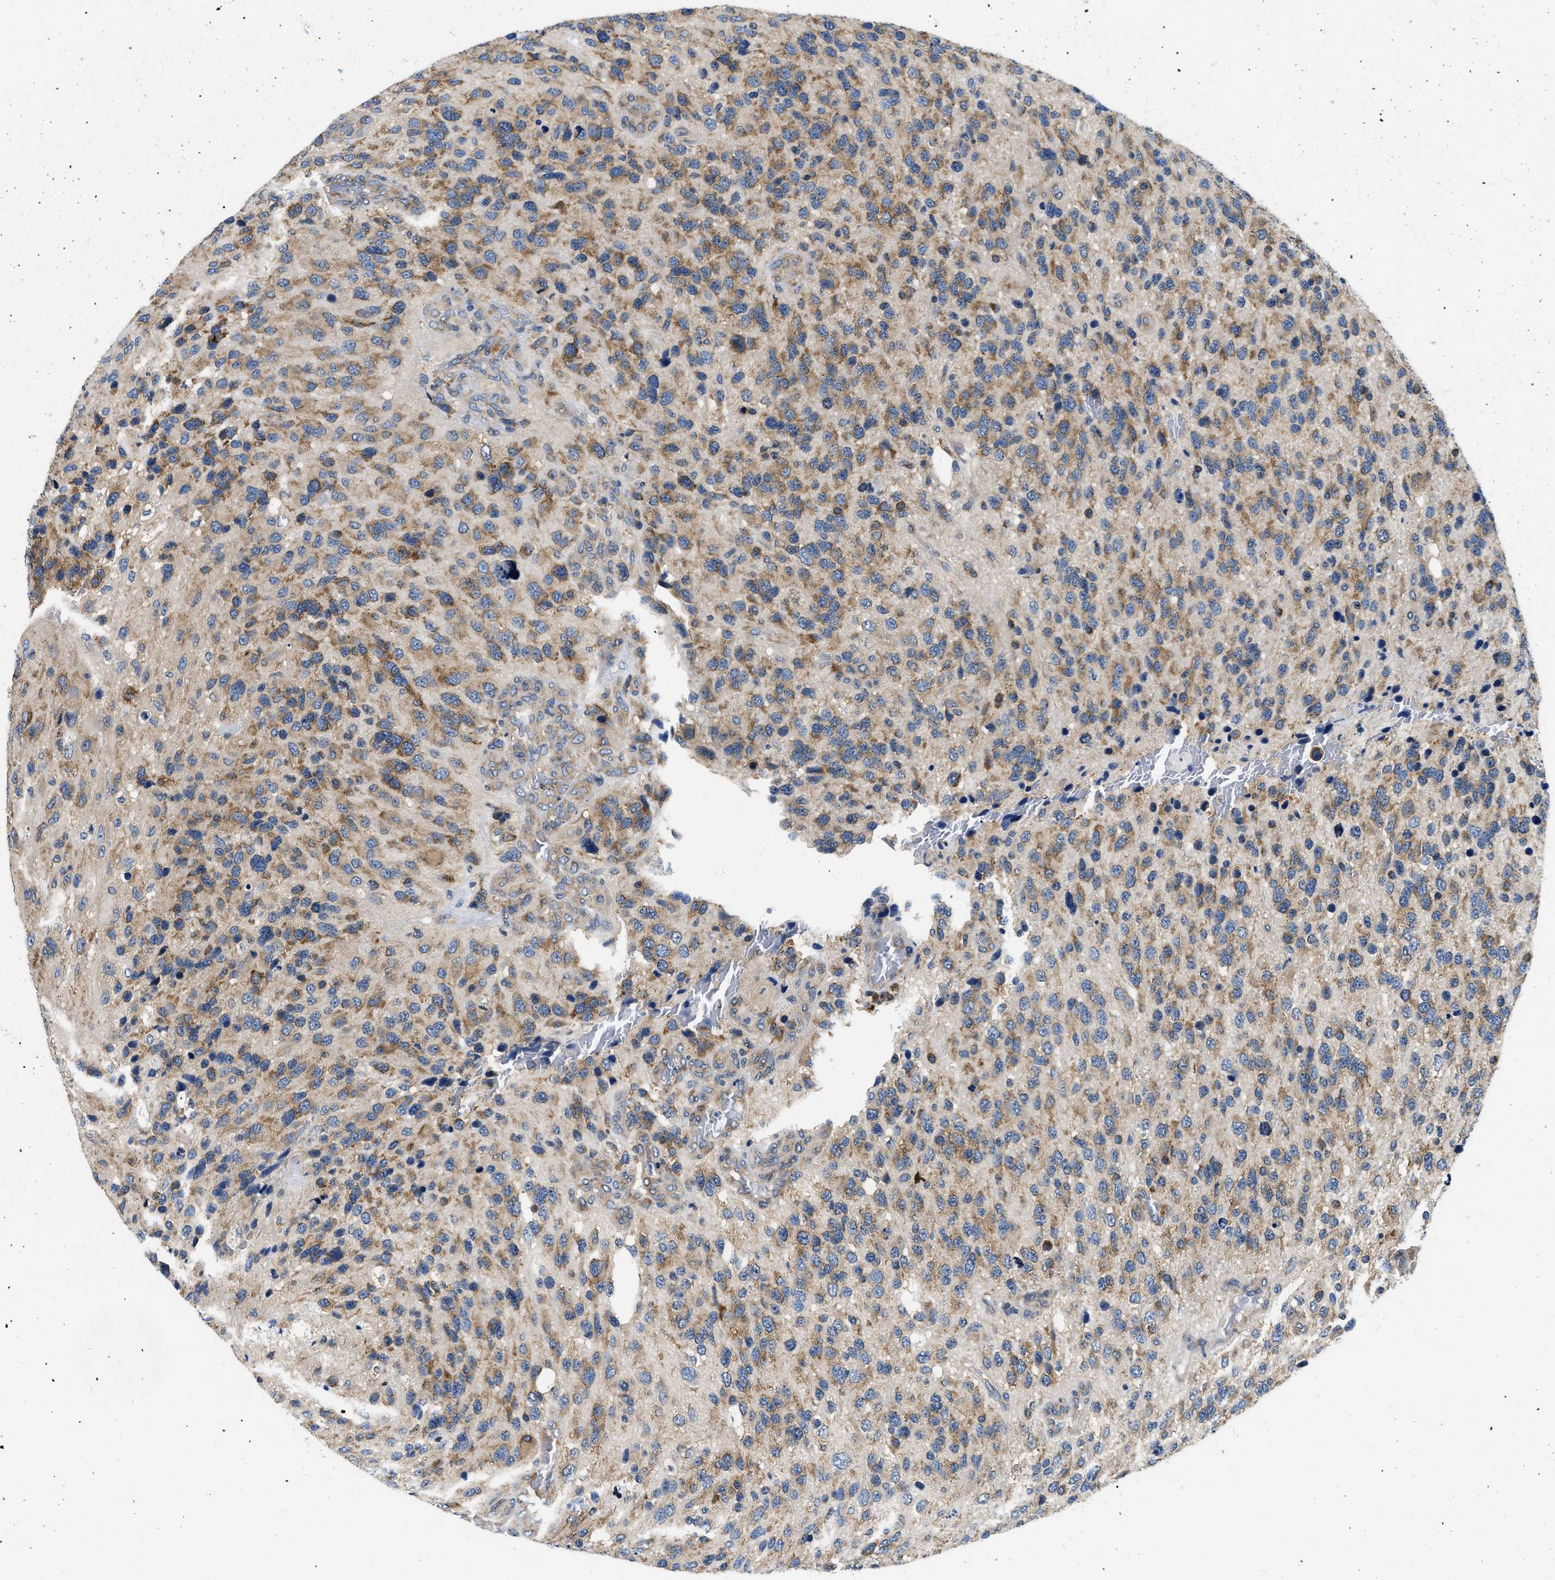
{"staining": {"intensity": "moderate", "quantity": ">75%", "location": "cytoplasmic/membranous"}, "tissue": "glioma", "cell_type": "Tumor cells", "image_type": "cancer", "snomed": [{"axis": "morphology", "description": "Glioma, malignant, High grade"}, {"axis": "topography", "description": "Brain"}], "caption": "Immunohistochemical staining of human glioma reveals medium levels of moderate cytoplasmic/membranous protein staining in about >75% of tumor cells.", "gene": "ABCF1", "patient": {"sex": "female", "age": 58}}